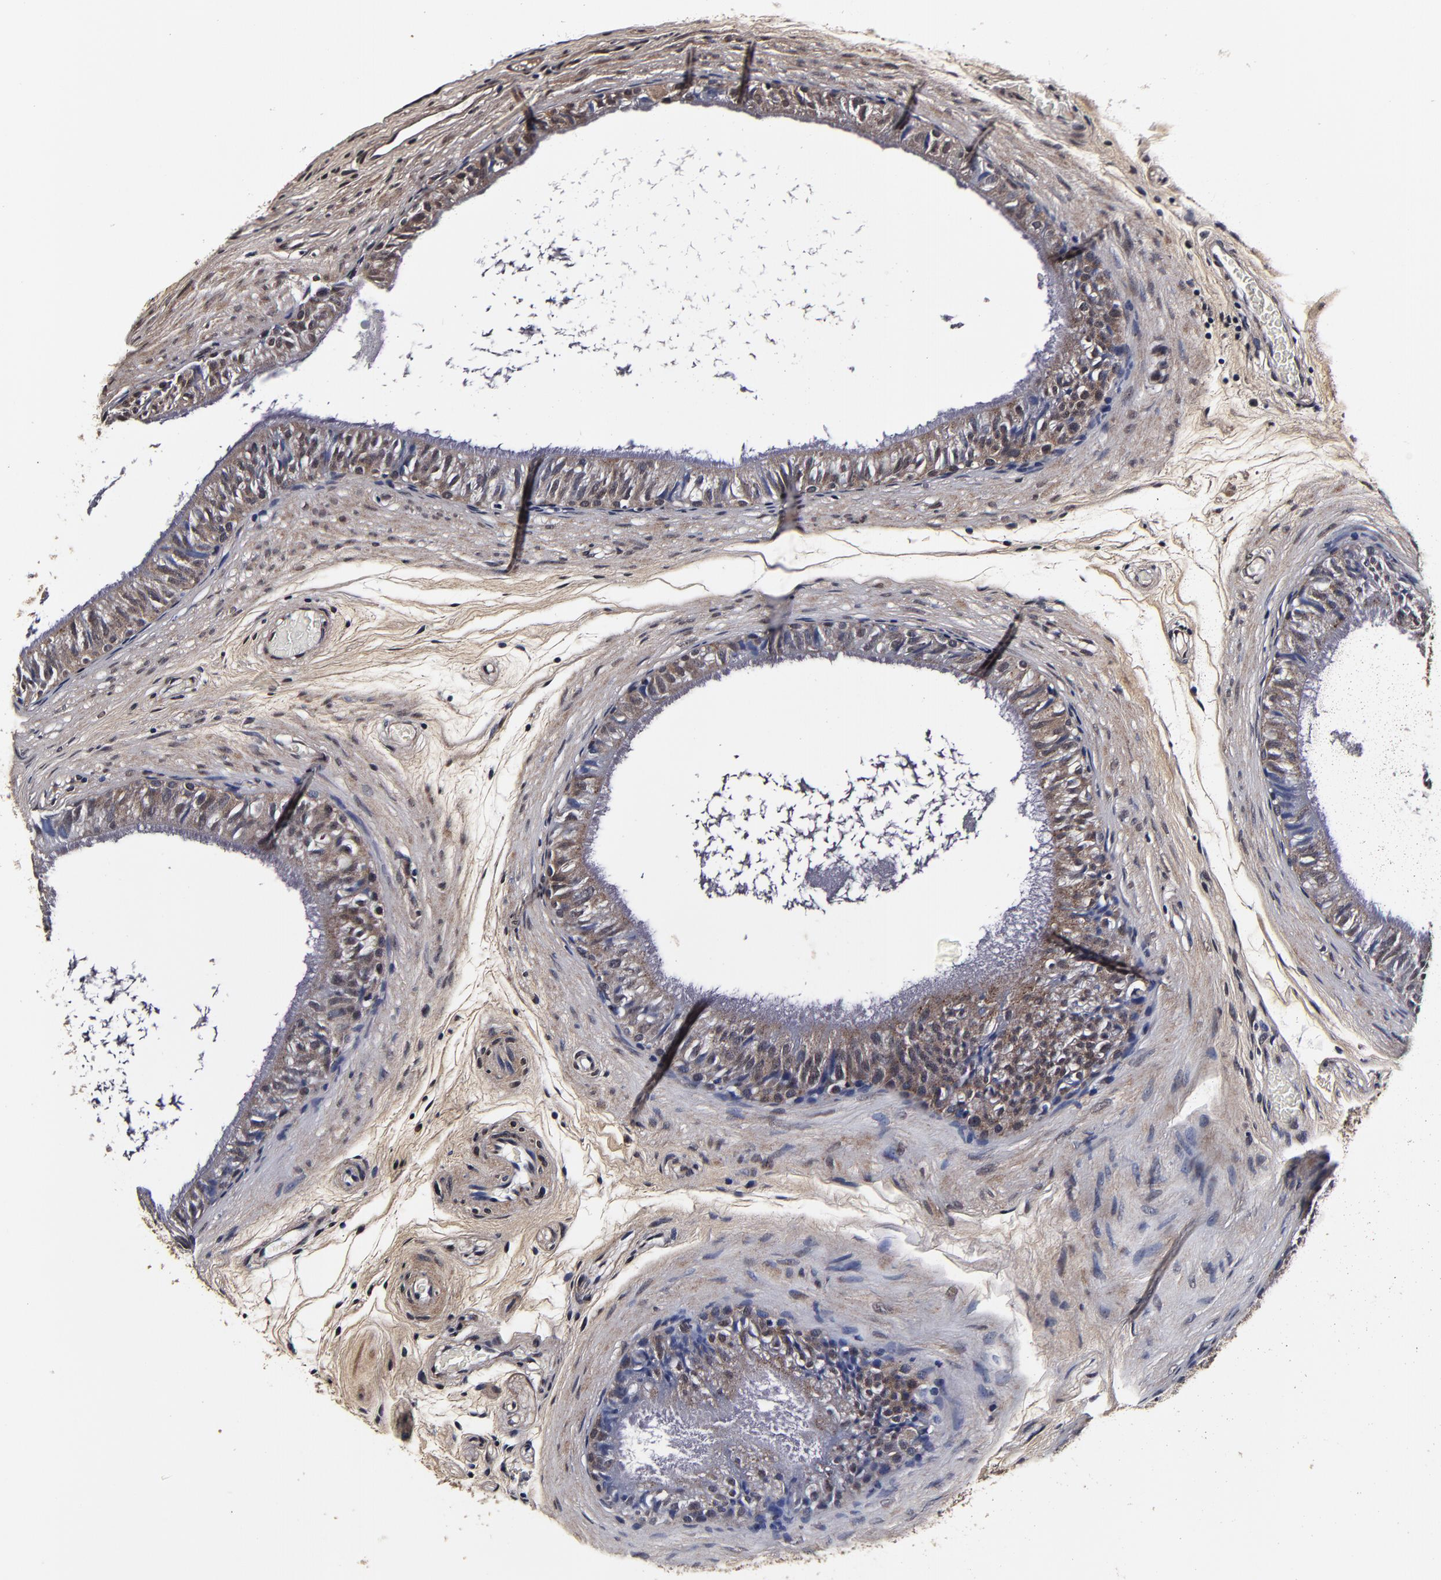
{"staining": {"intensity": "moderate", "quantity": ">75%", "location": "cytoplasmic/membranous"}, "tissue": "epididymis", "cell_type": "Glandular cells", "image_type": "normal", "snomed": [{"axis": "morphology", "description": "Normal tissue, NOS"}, {"axis": "topography", "description": "Testis"}, {"axis": "topography", "description": "Epididymis"}], "caption": "Immunohistochemical staining of normal epididymis exhibits medium levels of moderate cytoplasmic/membranous staining in approximately >75% of glandular cells.", "gene": "MMP15", "patient": {"sex": "male", "age": 36}}